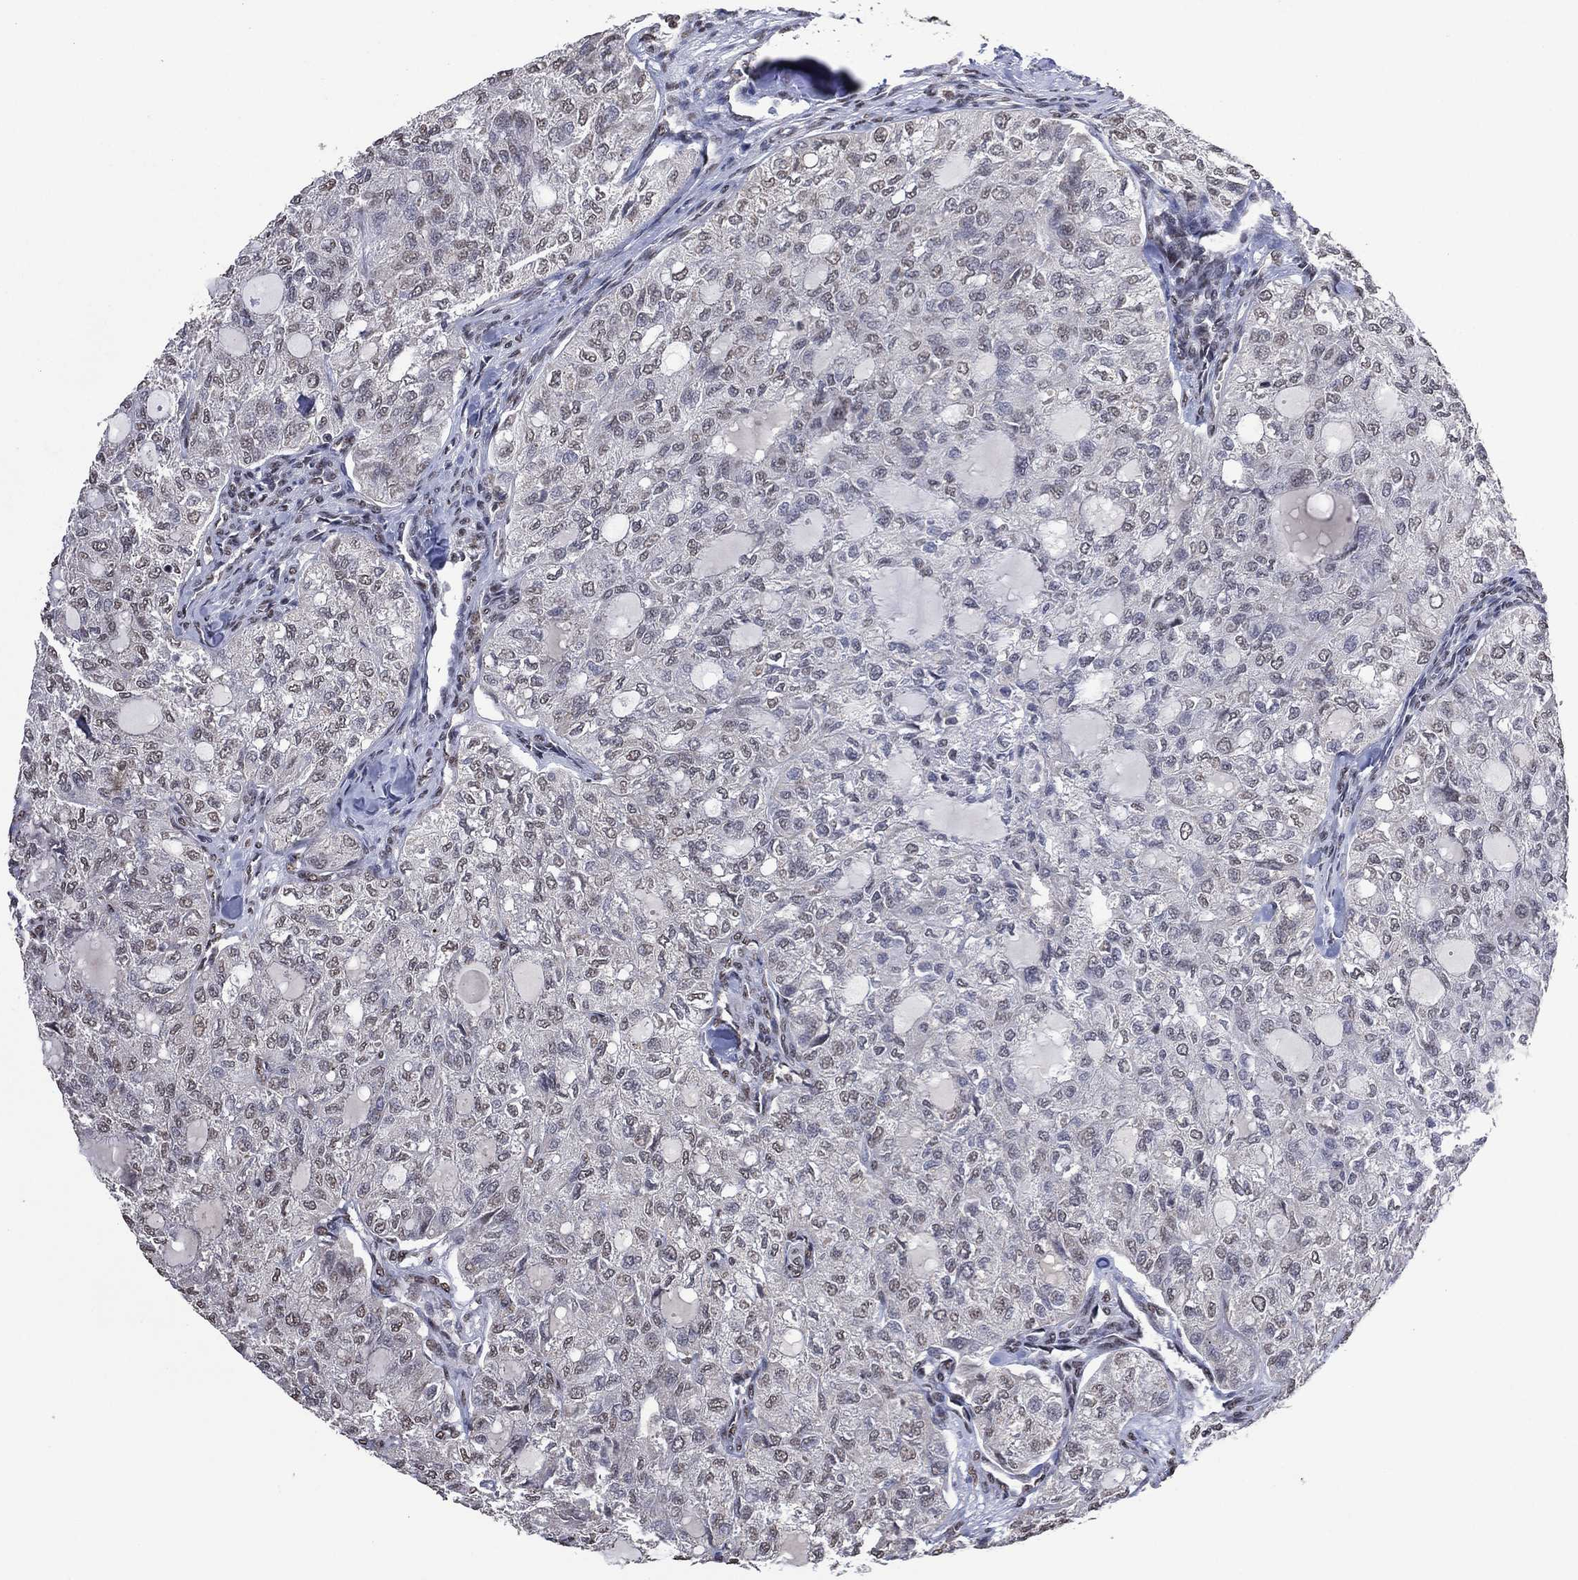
{"staining": {"intensity": "negative", "quantity": "none", "location": "none"}, "tissue": "thyroid cancer", "cell_type": "Tumor cells", "image_type": "cancer", "snomed": [{"axis": "morphology", "description": "Follicular adenoma carcinoma, NOS"}, {"axis": "topography", "description": "Thyroid gland"}], "caption": "Histopathology image shows no protein expression in tumor cells of thyroid cancer tissue.", "gene": "EHMT1", "patient": {"sex": "male", "age": 75}}